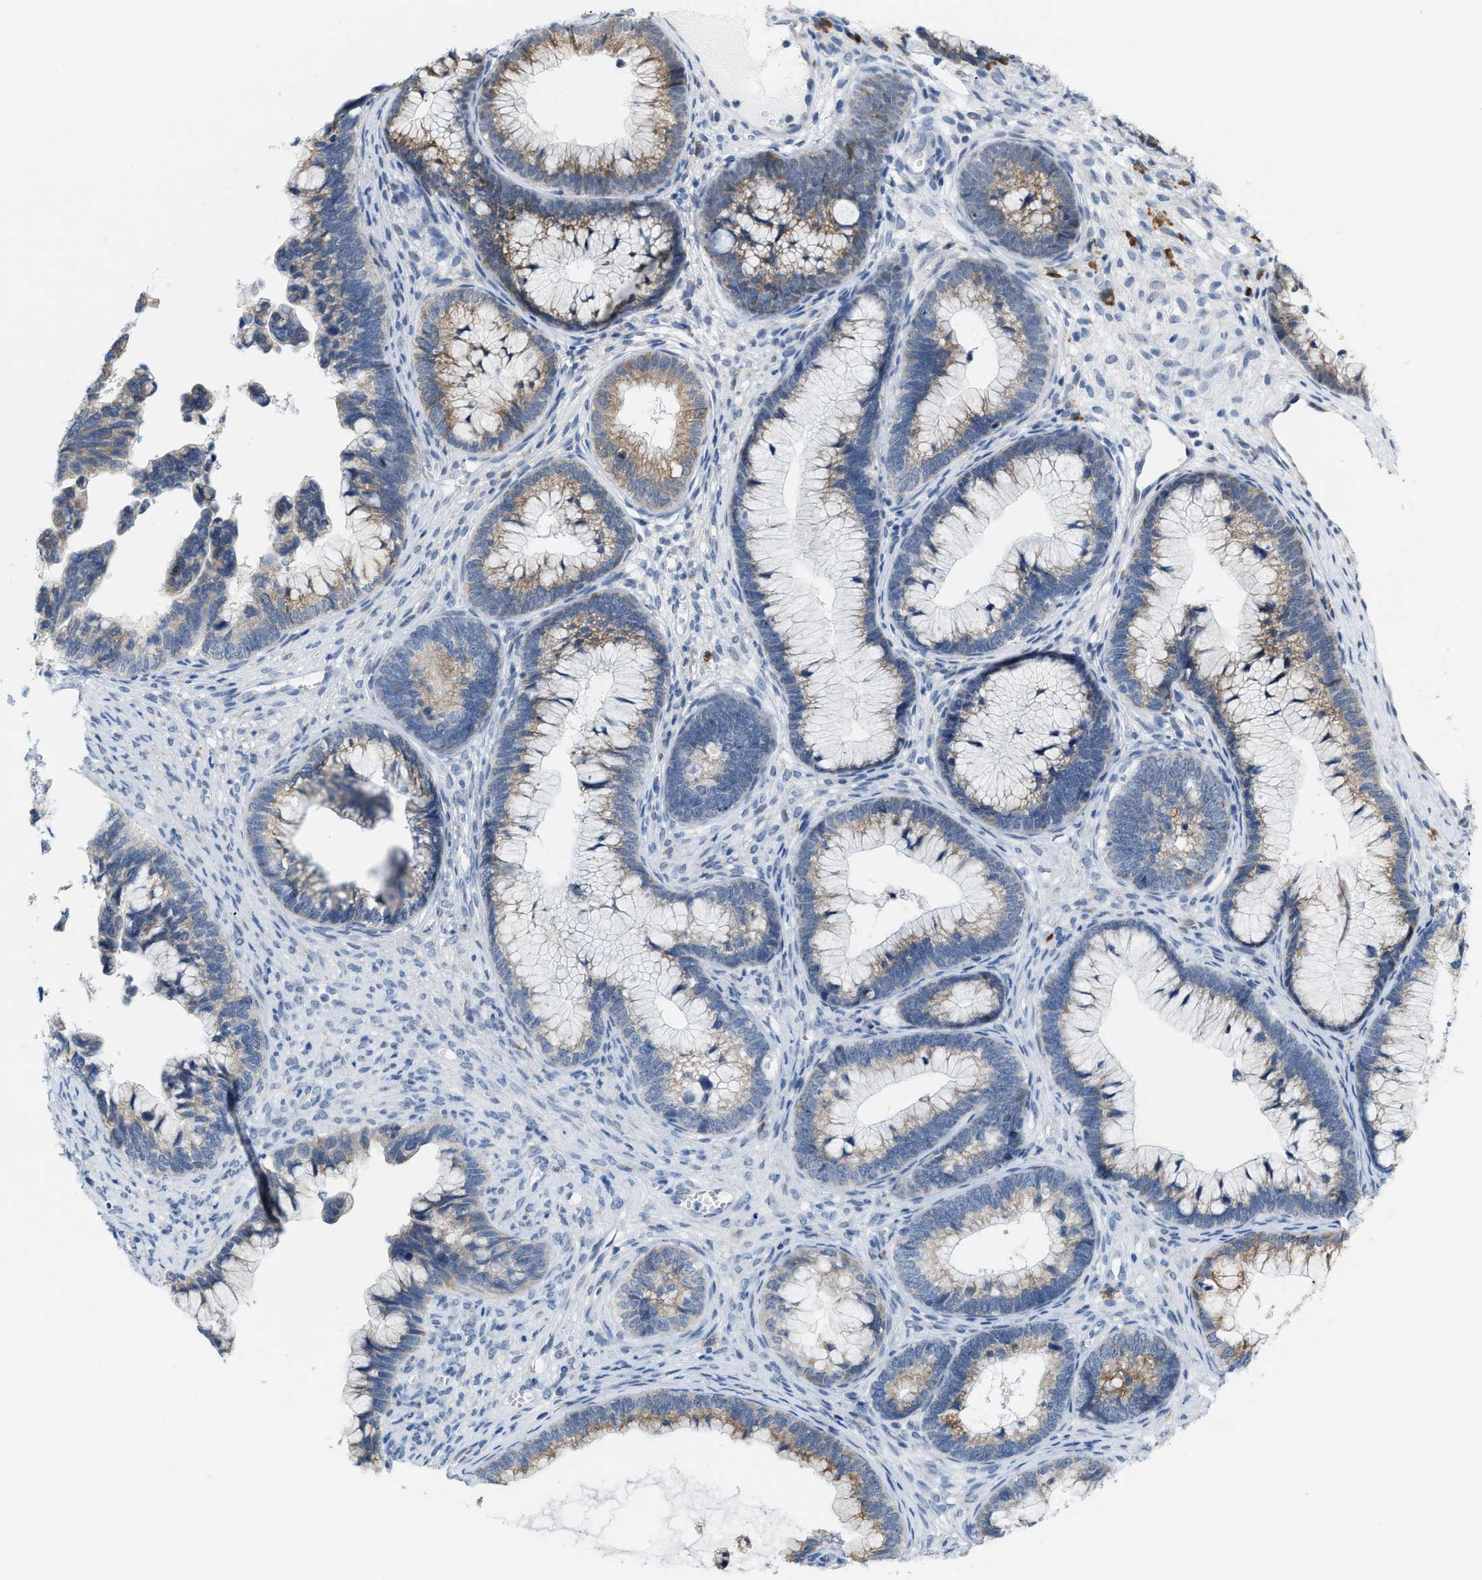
{"staining": {"intensity": "moderate", "quantity": "25%-75%", "location": "cytoplasmic/membranous"}, "tissue": "cervical cancer", "cell_type": "Tumor cells", "image_type": "cancer", "snomed": [{"axis": "morphology", "description": "Adenocarcinoma, NOS"}, {"axis": "topography", "description": "Cervix"}], "caption": "Immunohistochemical staining of human adenocarcinoma (cervical) shows medium levels of moderate cytoplasmic/membranous protein positivity in about 25%-75% of tumor cells. The staining is performed using DAB (3,3'-diaminobenzidine) brown chromogen to label protein expression. The nuclei are counter-stained blue using hematoxylin.", "gene": "KIFC3", "patient": {"sex": "female", "age": 44}}